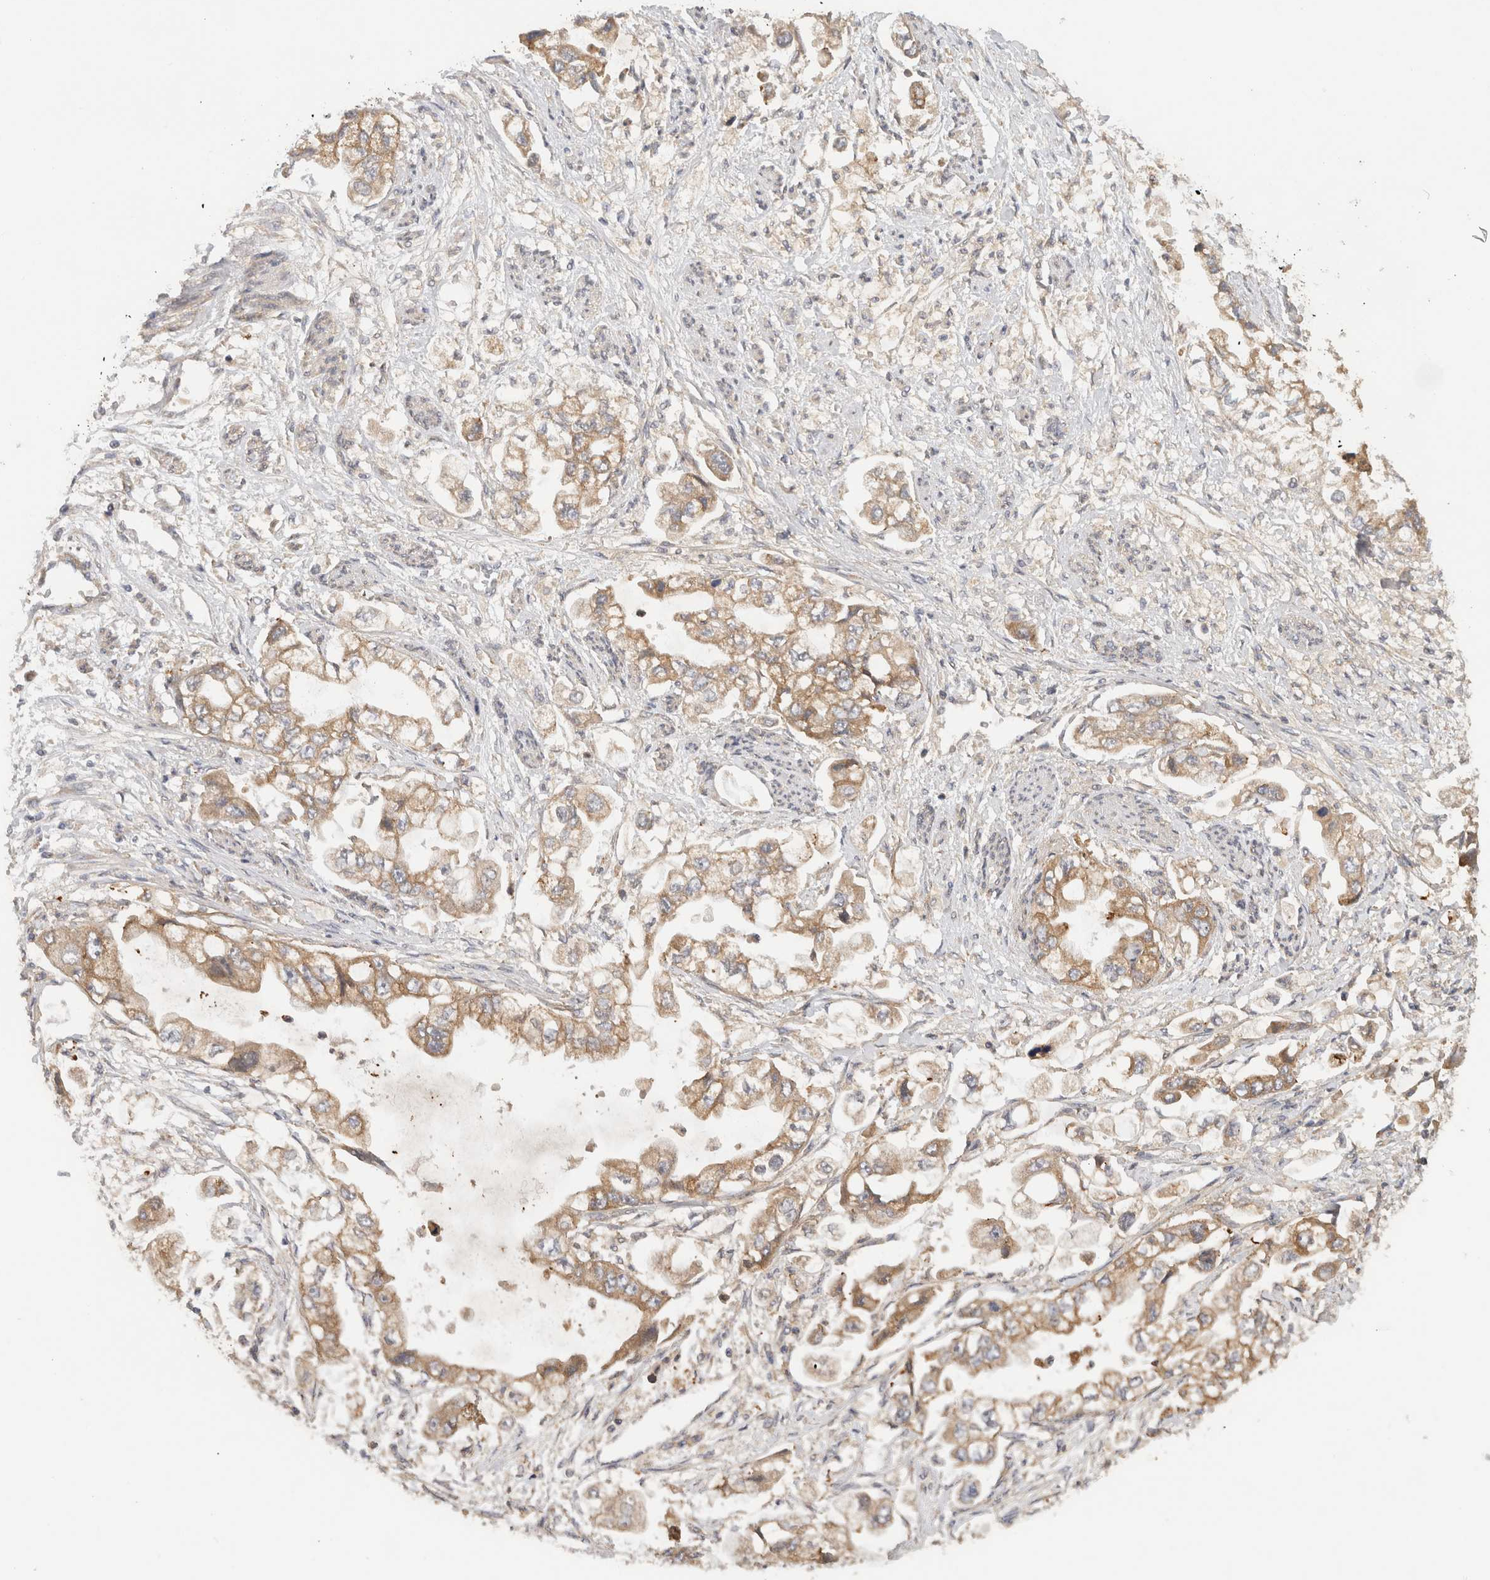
{"staining": {"intensity": "moderate", "quantity": ">75%", "location": "cytoplasmic/membranous"}, "tissue": "stomach cancer", "cell_type": "Tumor cells", "image_type": "cancer", "snomed": [{"axis": "morphology", "description": "Adenocarcinoma, NOS"}, {"axis": "topography", "description": "Stomach"}], "caption": "Brown immunohistochemical staining in stomach adenocarcinoma displays moderate cytoplasmic/membranous positivity in approximately >75% of tumor cells. (Stains: DAB (3,3'-diaminobenzidine) in brown, nuclei in blue, Microscopy: brightfield microscopy at high magnification).", "gene": "SGK3", "patient": {"sex": "male", "age": 62}}